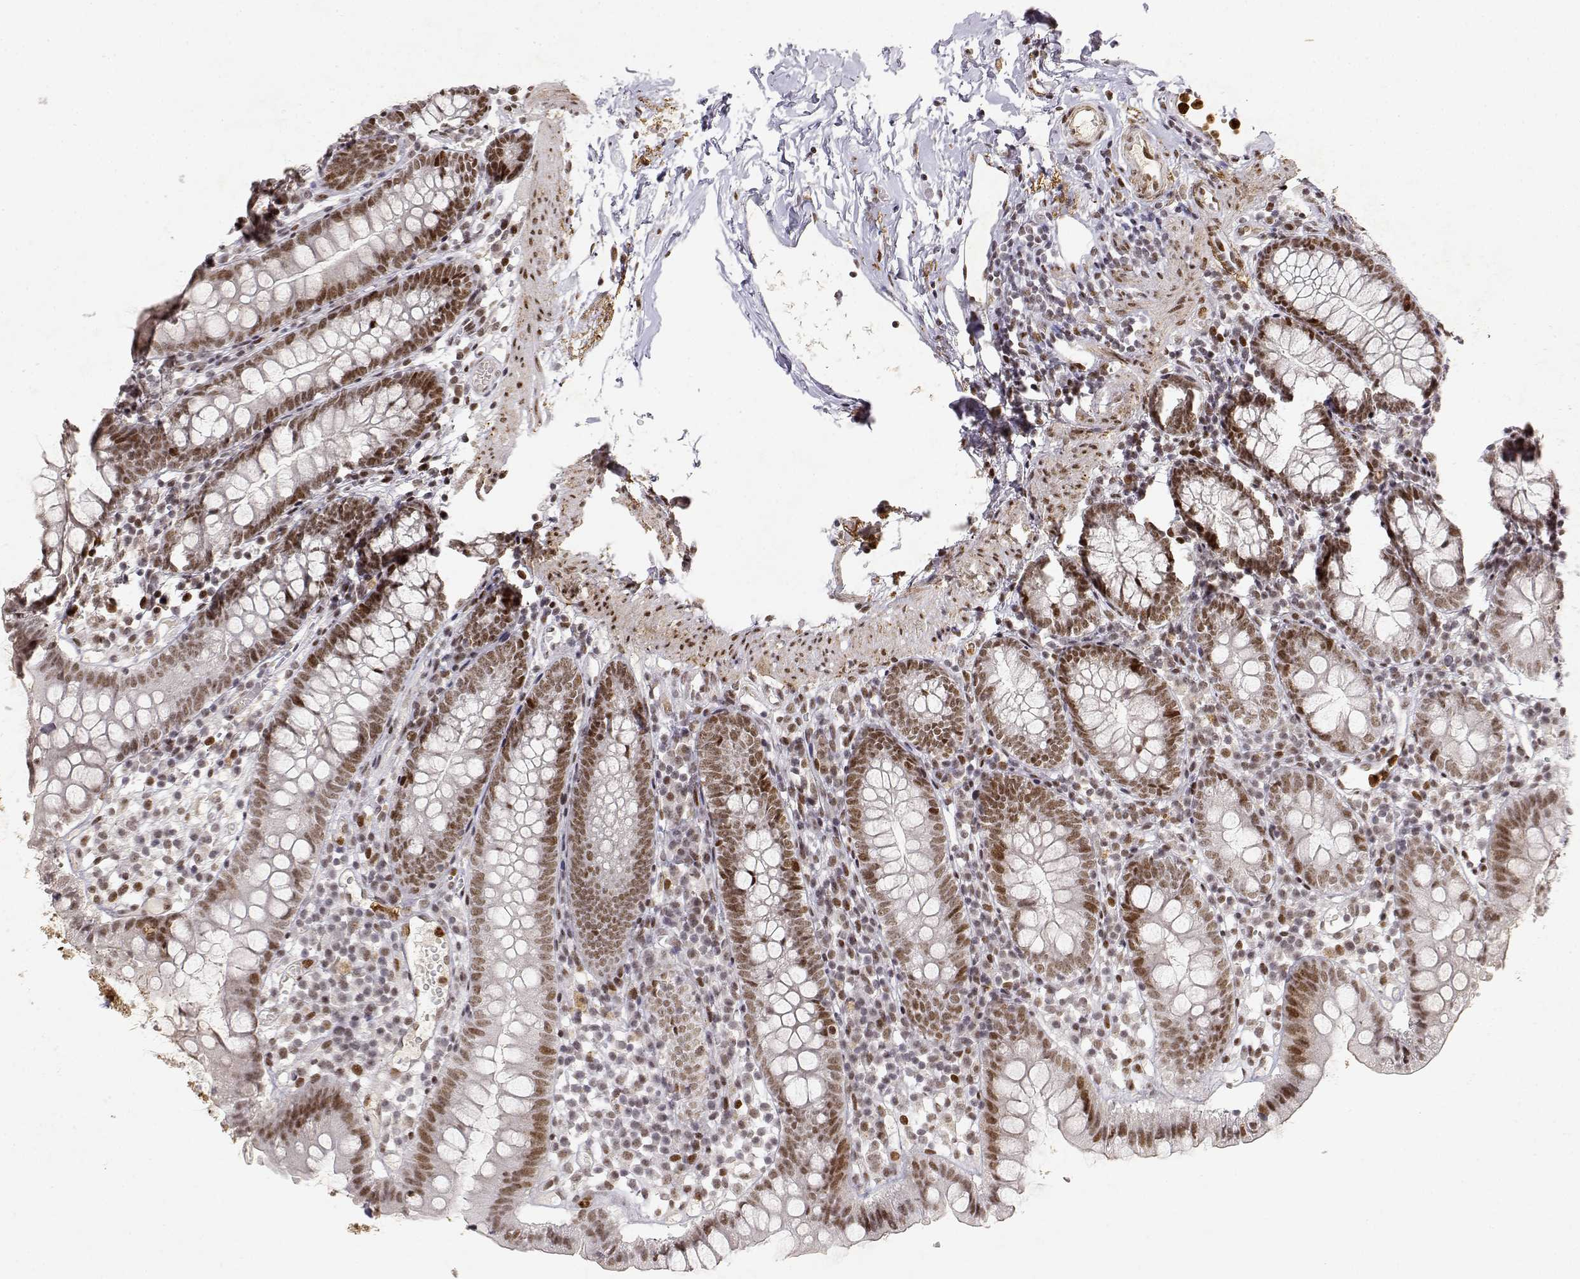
{"staining": {"intensity": "moderate", "quantity": "<25%", "location": "nuclear"}, "tissue": "small intestine", "cell_type": "Glandular cells", "image_type": "normal", "snomed": [{"axis": "morphology", "description": "Normal tissue, NOS"}, {"axis": "topography", "description": "Small intestine"}], "caption": "Immunohistochemistry (IHC) (DAB) staining of benign small intestine demonstrates moderate nuclear protein positivity in about <25% of glandular cells.", "gene": "RSF1", "patient": {"sex": "female", "age": 90}}